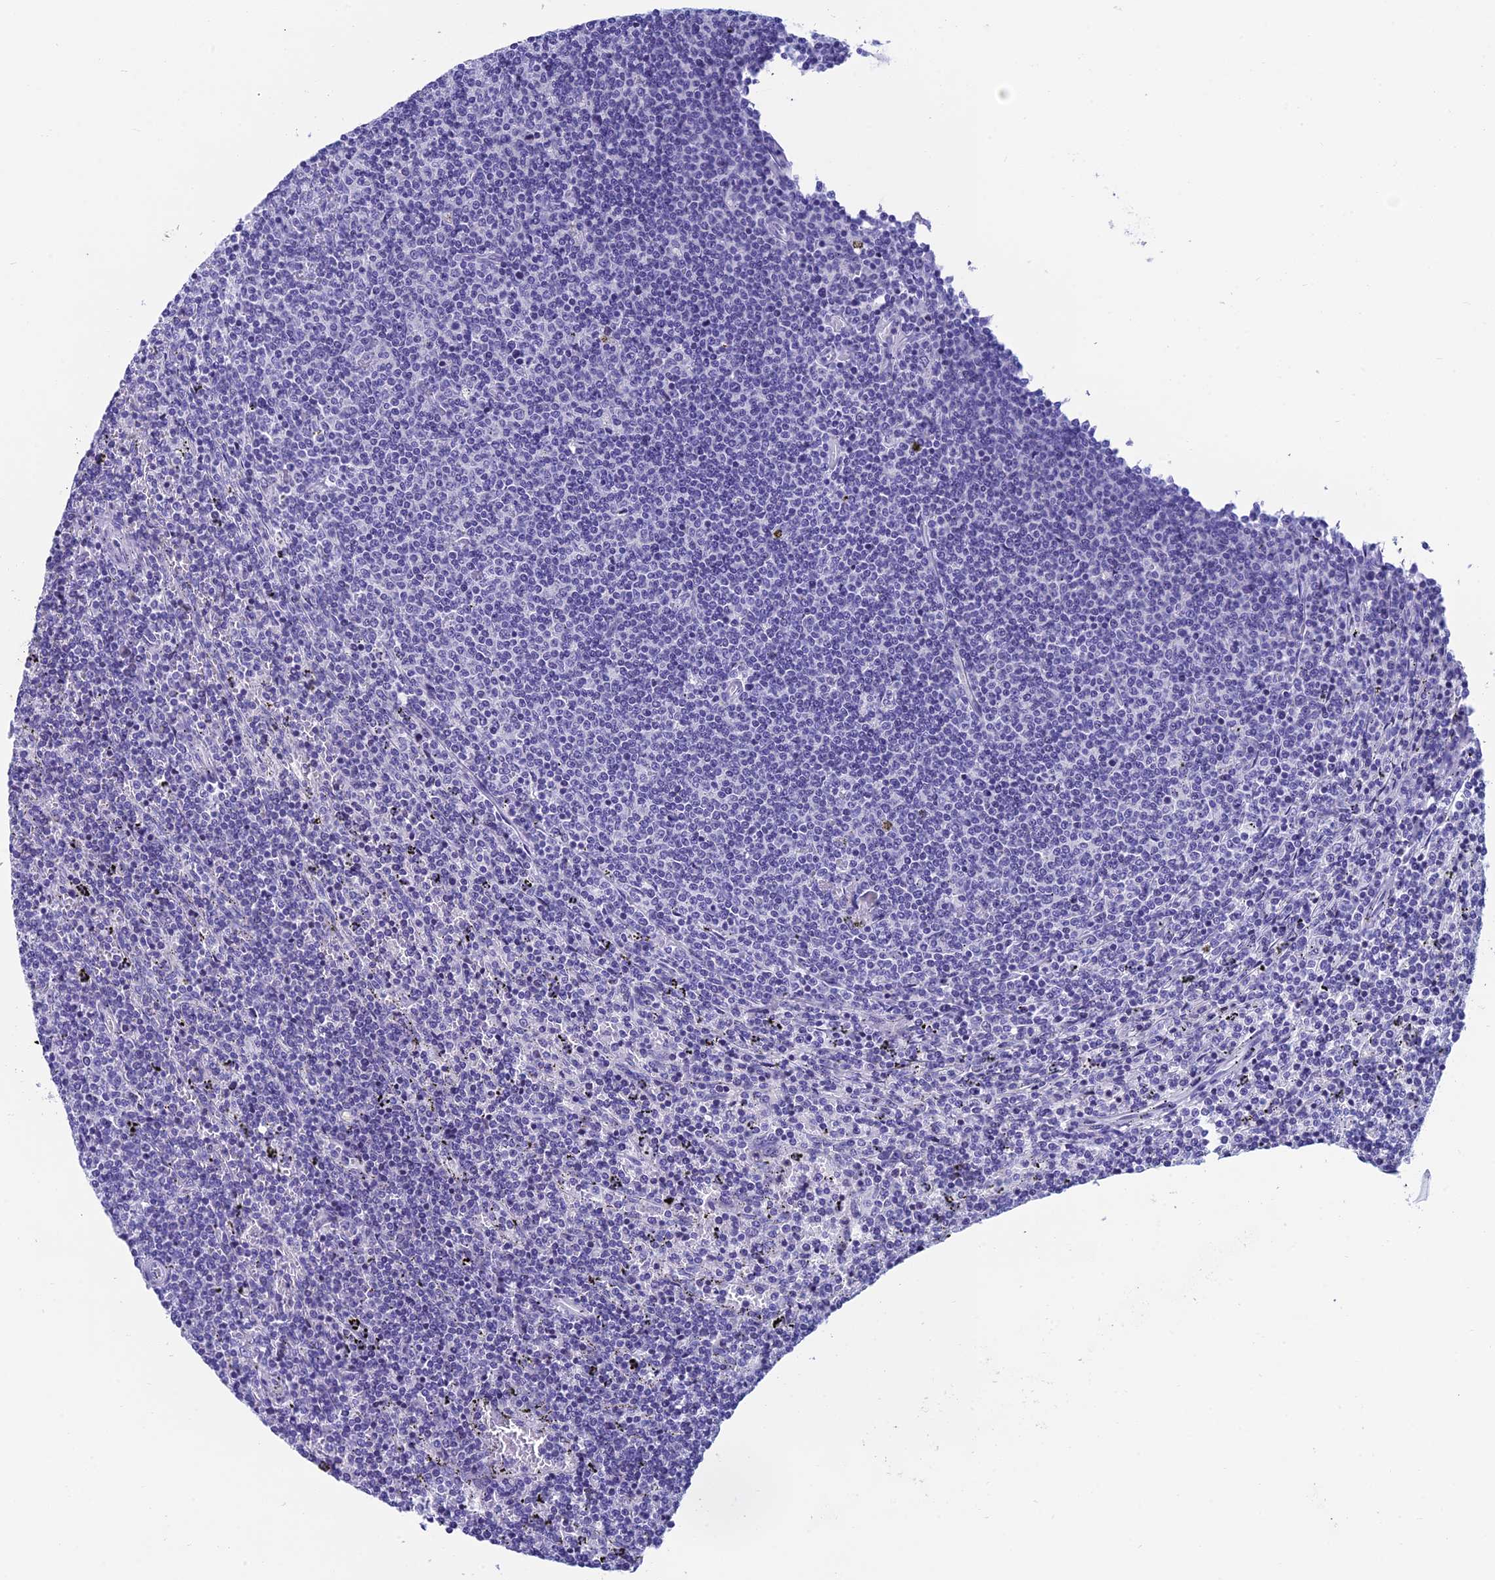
{"staining": {"intensity": "negative", "quantity": "none", "location": "none"}, "tissue": "lymphoma", "cell_type": "Tumor cells", "image_type": "cancer", "snomed": [{"axis": "morphology", "description": "Malignant lymphoma, non-Hodgkin's type, Low grade"}, {"axis": "topography", "description": "Spleen"}], "caption": "Human lymphoma stained for a protein using IHC demonstrates no staining in tumor cells.", "gene": "REEP4", "patient": {"sex": "female", "age": 50}}